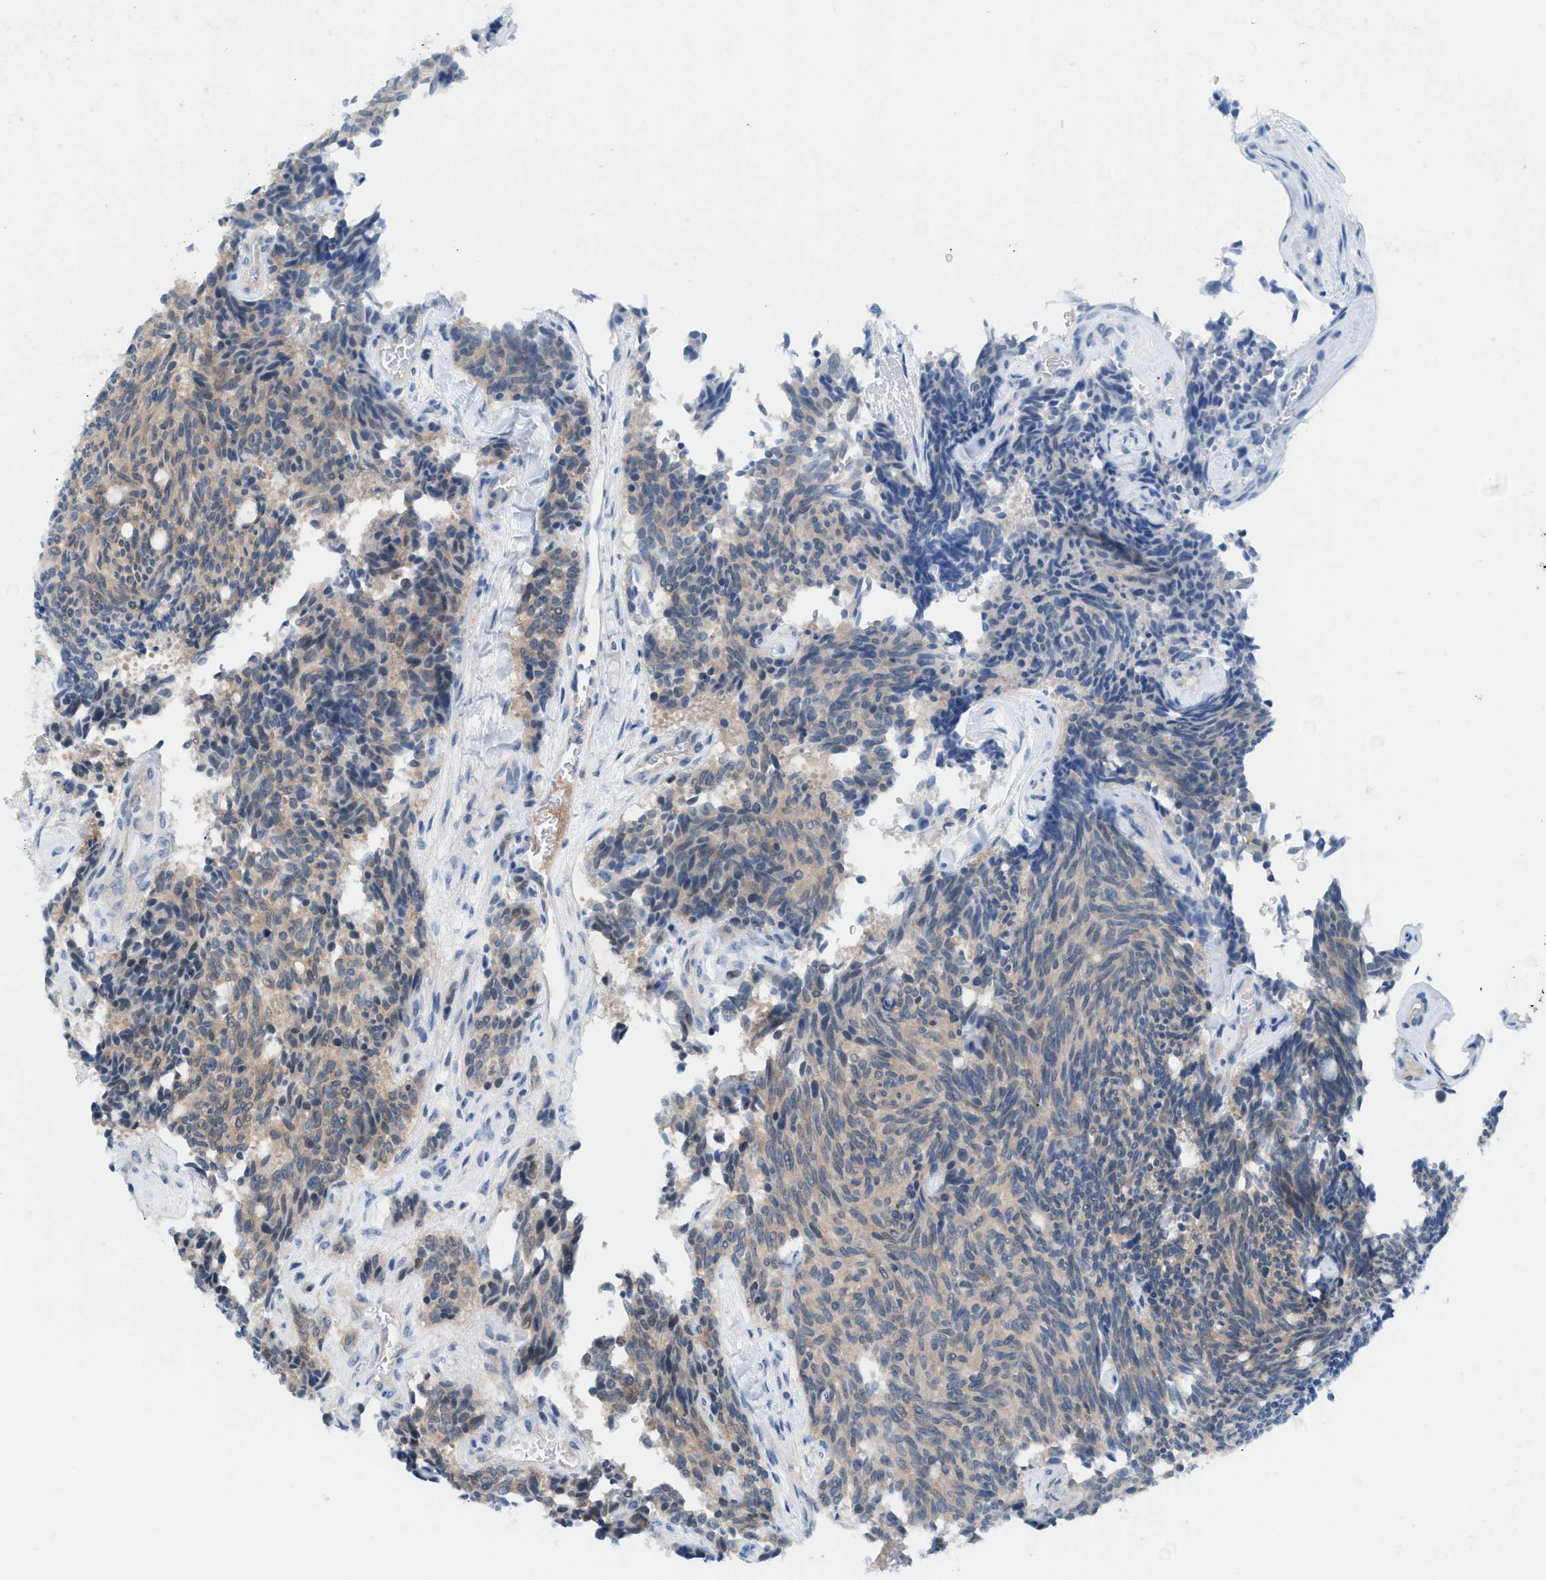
{"staining": {"intensity": "weak", "quantity": "25%-75%", "location": "cytoplasmic/membranous"}, "tissue": "carcinoid", "cell_type": "Tumor cells", "image_type": "cancer", "snomed": [{"axis": "morphology", "description": "Carcinoid, malignant, NOS"}, {"axis": "topography", "description": "Pancreas"}], "caption": "Tumor cells reveal weak cytoplasmic/membranous positivity in approximately 25%-75% of cells in carcinoid. The protein is stained brown, and the nuclei are stained in blue (DAB (3,3'-diaminobenzidine) IHC with brightfield microscopy, high magnification).", "gene": "WIPI2", "patient": {"sex": "female", "age": 54}}